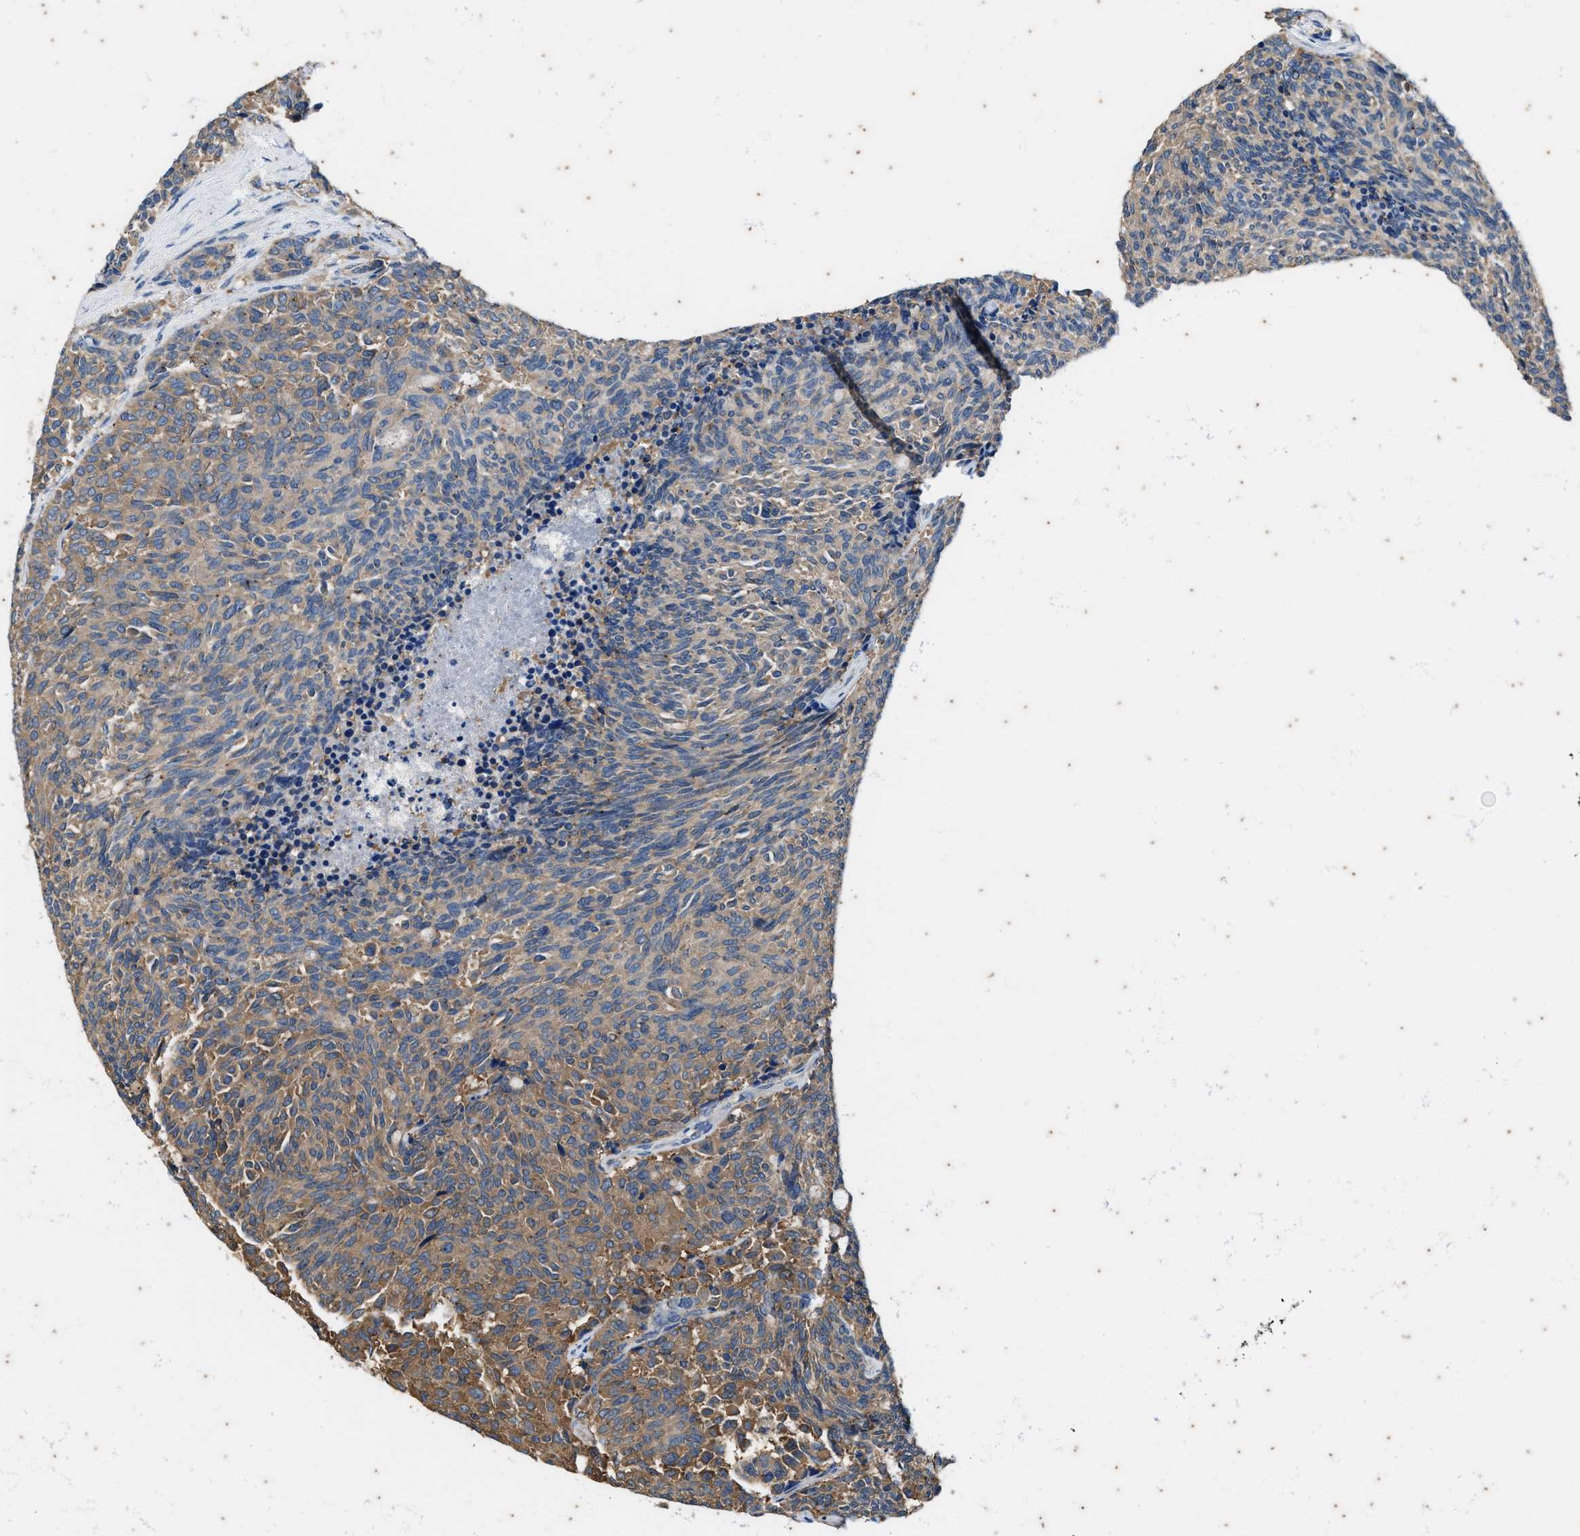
{"staining": {"intensity": "moderate", "quantity": "25%-75%", "location": "cytoplasmic/membranous"}, "tissue": "carcinoid", "cell_type": "Tumor cells", "image_type": "cancer", "snomed": [{"axis": "morphology", "description": "Carcinoid, malignant, NOS"}, {"axis": "topography", "description": "Pancreas"}], "caption": "This histopathology image displays immunohistochemistry (IHC) staining of carcinoid, with medium moderate cytoplasmic/membranous expression in about 25%-75% of tumor cells.", "gene": "COX19", "patient": {"sex": "female", "age": 54}}